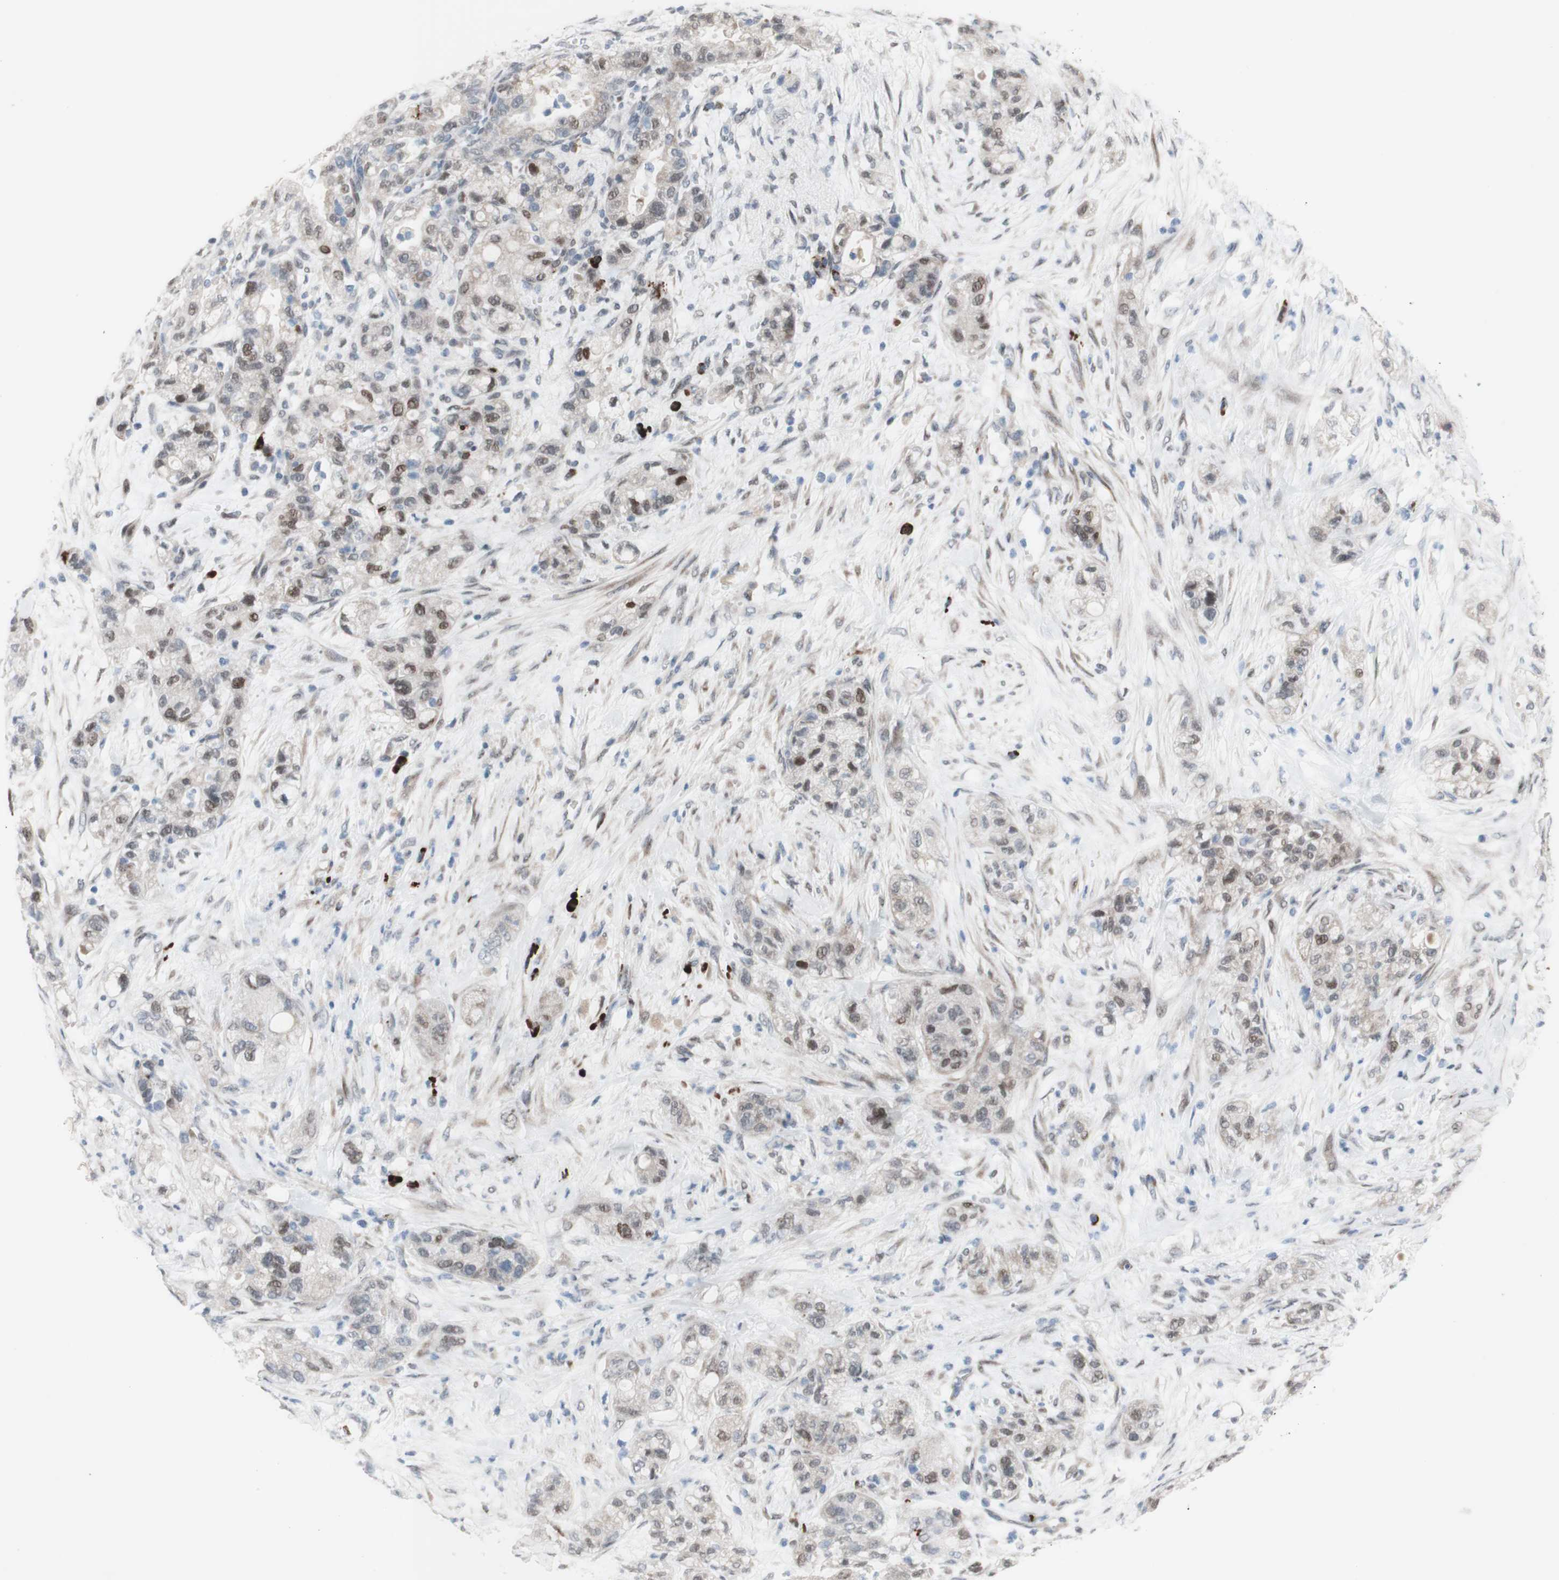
{"staining": {"intensity": "weak", "quantity": "<25%", "location": "nuclear"}, "tissue": "pancreatic cancer", "cell_type": "Tumor cells", "image_type": "cancer", "snomed": [{"axis": "morphology", "description": "Adenocarcinoma, NOS"}, {"axis": "topography", "description": "Pancreas"}], "caption": "An immunohistochemistry image of pancreatic adenocarcinoma is shown. There is no staining in tumor cells of pancreatic adenocarcinoma. (Stains: DAB IHC with hematoxylin counter stain, Microscopy: brightfield microscopy at high magnification).", "gene": "PHTF2", "patient": {"sex": "female", "age": 78}}